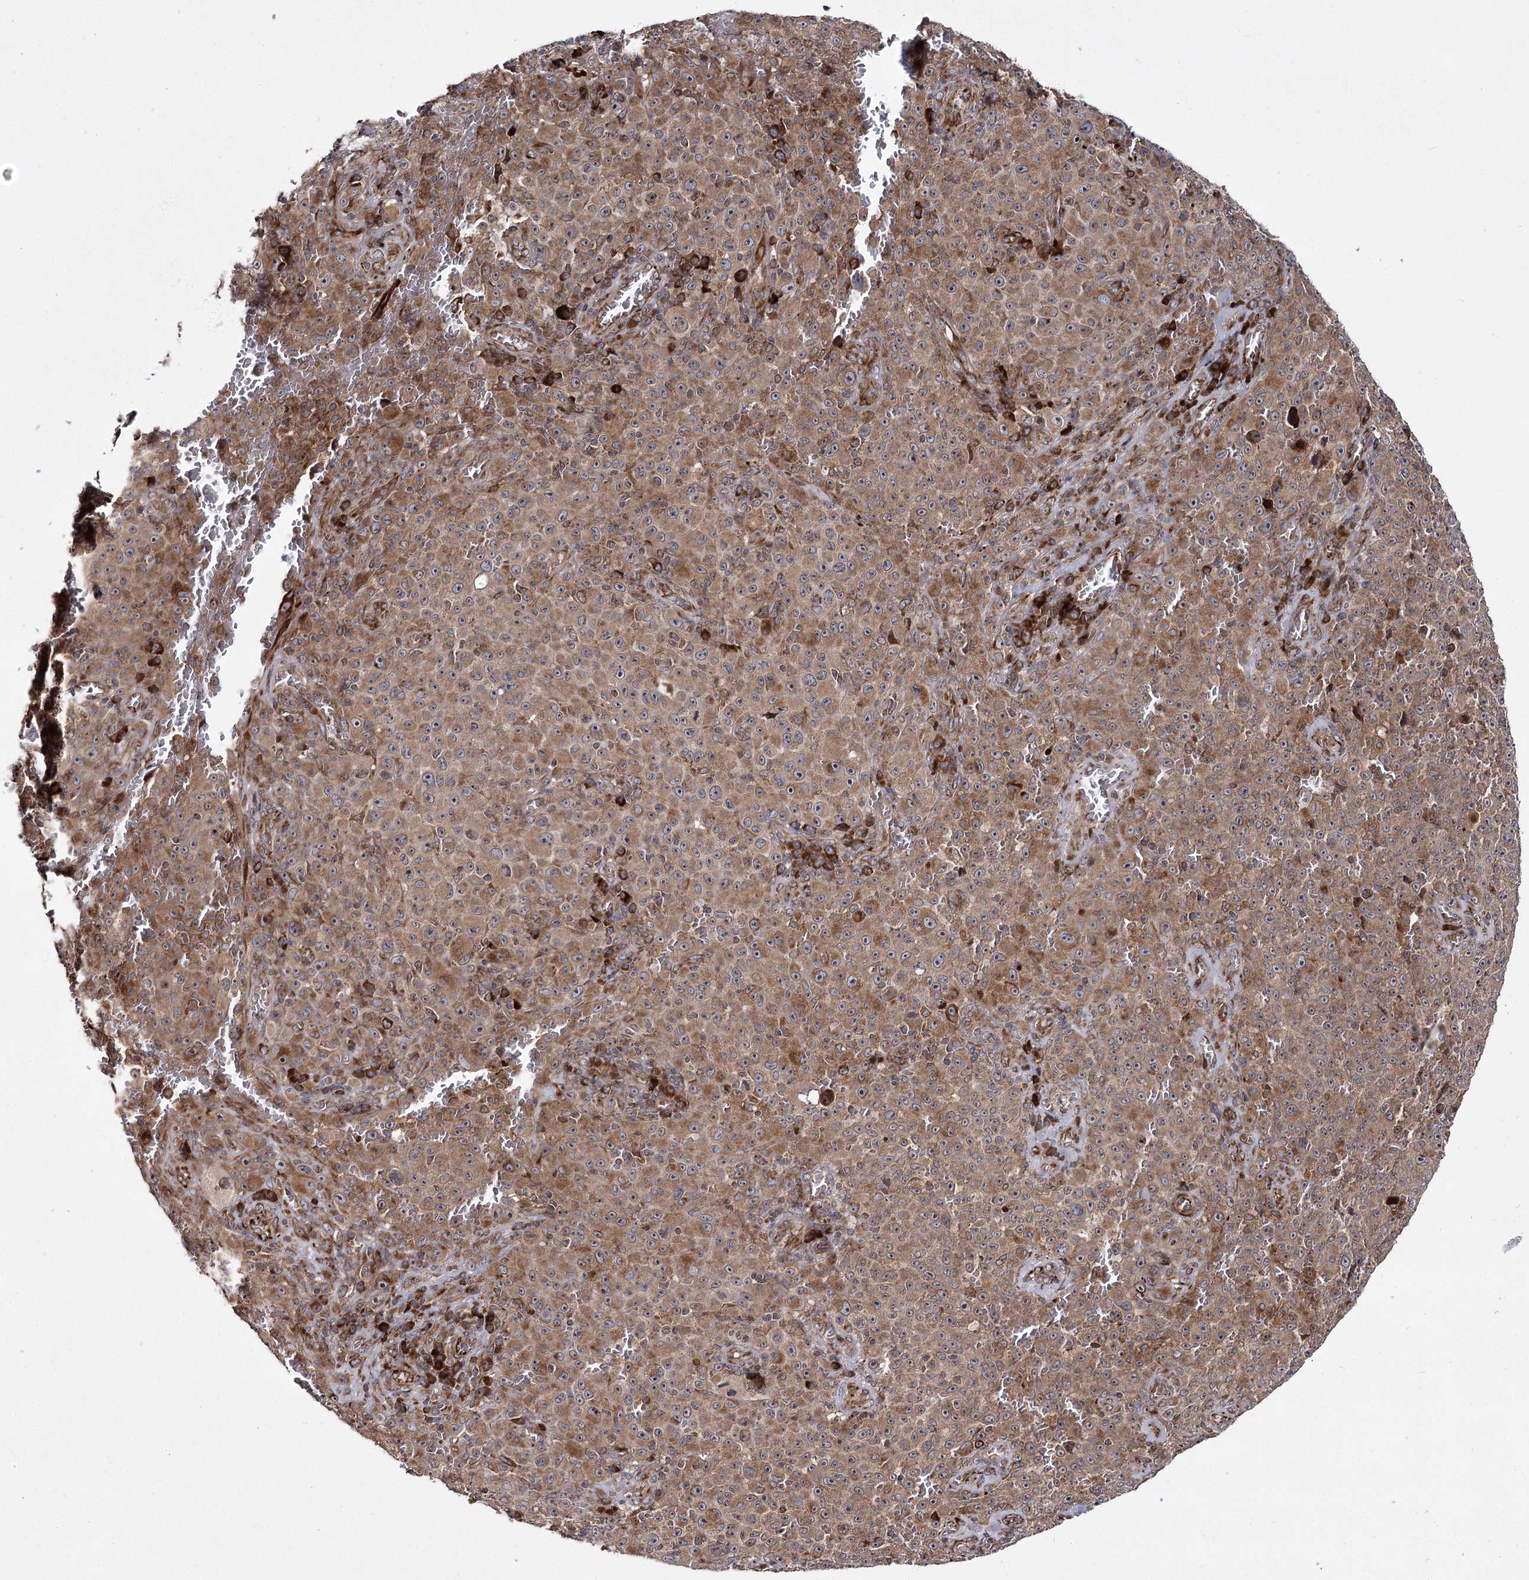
{"staining": {"intensity": "moderate", "quantity": ">75%", "location": "cytoplasmic/membranous"}, "tissue": "melanoma", "cell_type": "Tumor cells", "image_type": "cancer", "snomed": [{"axis": "morphology", "description": "Malignant melanoma, NOS"}, {"axis": "topography", "description": "Skin"}], "caption": "Protein analysis of melanoma tissue displays moderate cytoplasmic/membranous positivity in approximately >75% of tumor cells.", "gene": "HECTD2", "patient": {"sex": "female", "age": 82}}